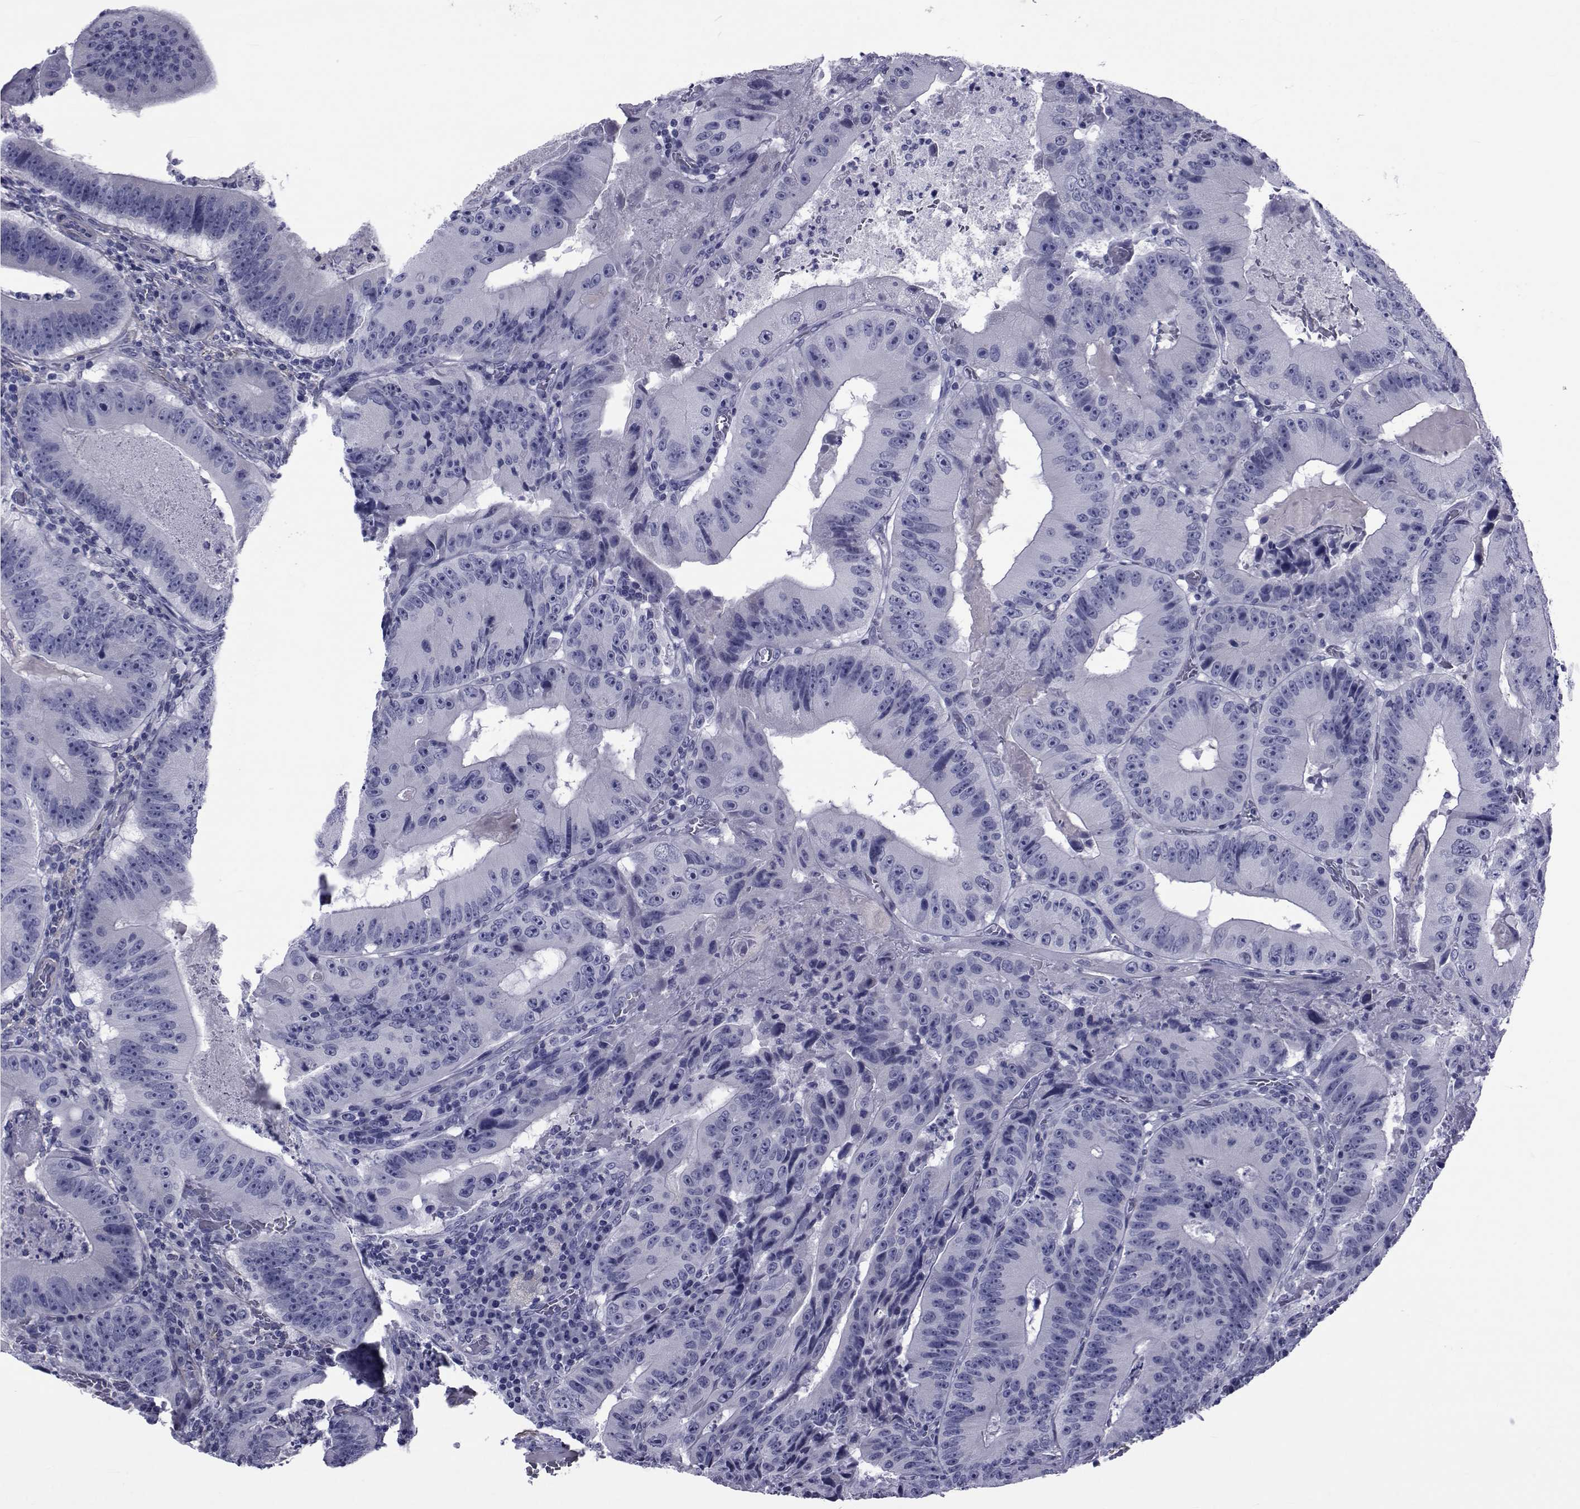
{"staining": {"intensity": "negative", "quantity": "none", "location": "none"}, "tissue": "colorectal cancer", "cell_type": "Tumor cells", "image_type": "cancer", "snomed": [{"axis": "morphology", "description": "Adenocarcinoma, NOS"}, {"axis": "topography", "description": "Colon"}], "caption": "An image of adenocarcinoma (colorectal) stained for a protein displays no brown staining in tumor cells.", "gene": "GKAP1", "patient": {"sex": "female", "age": 86}}